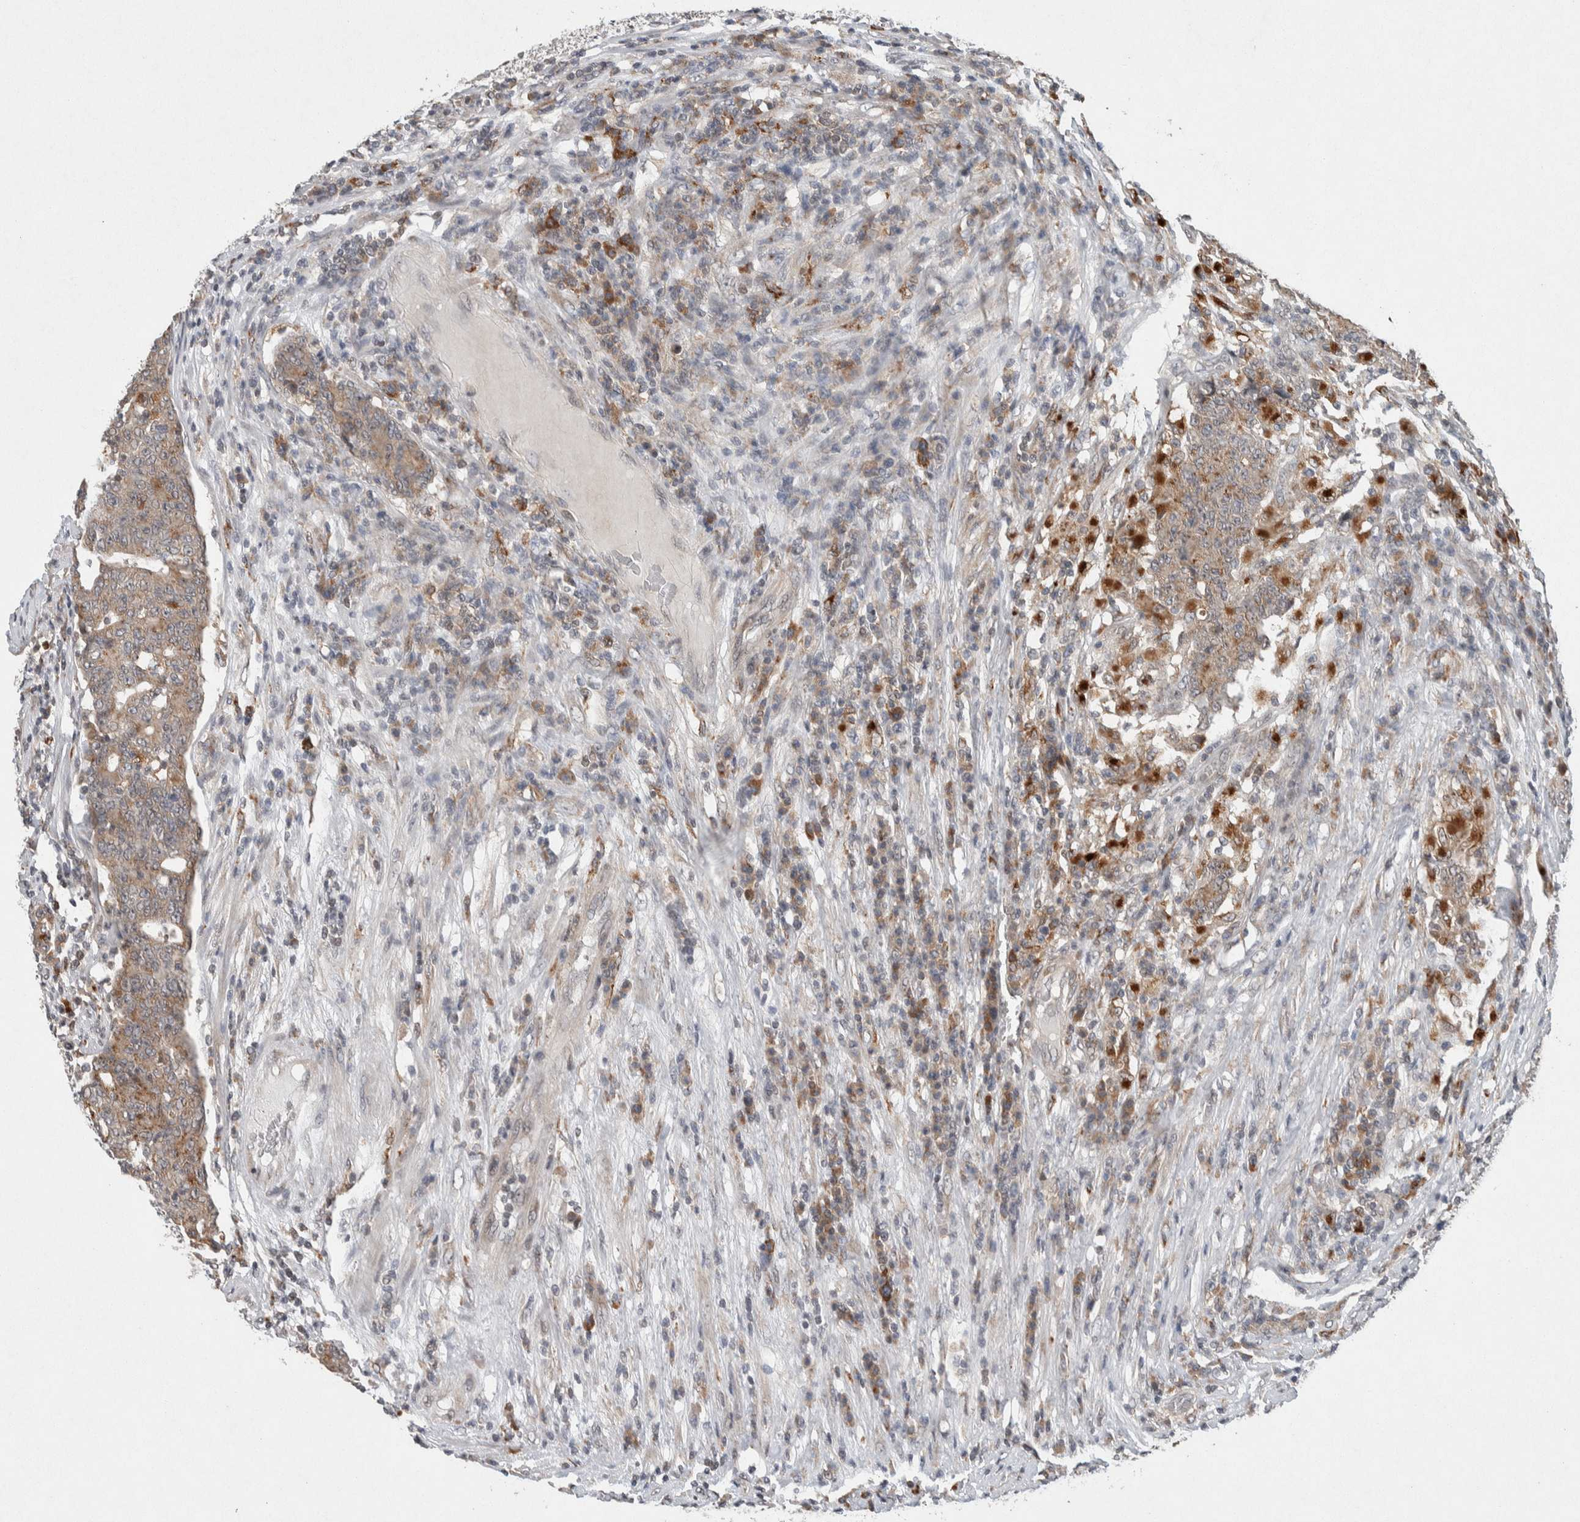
{"staining": {"intensity": "weak", "quantity": ">75%", "location": "cytoplasmic/membranous"}, "tissue": "colorectal cancer", "cell_type": "Tumor cells", "image_type": "cancer", "snomed": [{"axis": "morphology", "description": "Normal tissue, NOS"}, {"axis": "morphology", "description": "Adenocarcinoma, NOS"}, {"axis": "topography", "description": "Colon"}], "caption": "The micrograph displays staining of adenocarcinoma (colorectal), revealing weak cytoplasmic/membranous protein positivity (brown color) within tumor cells. (Brightfield microscopy of DAB IHC at high magnification).", "gene": "KCNK1", "patient": {"sex": "female", "age": 75}}